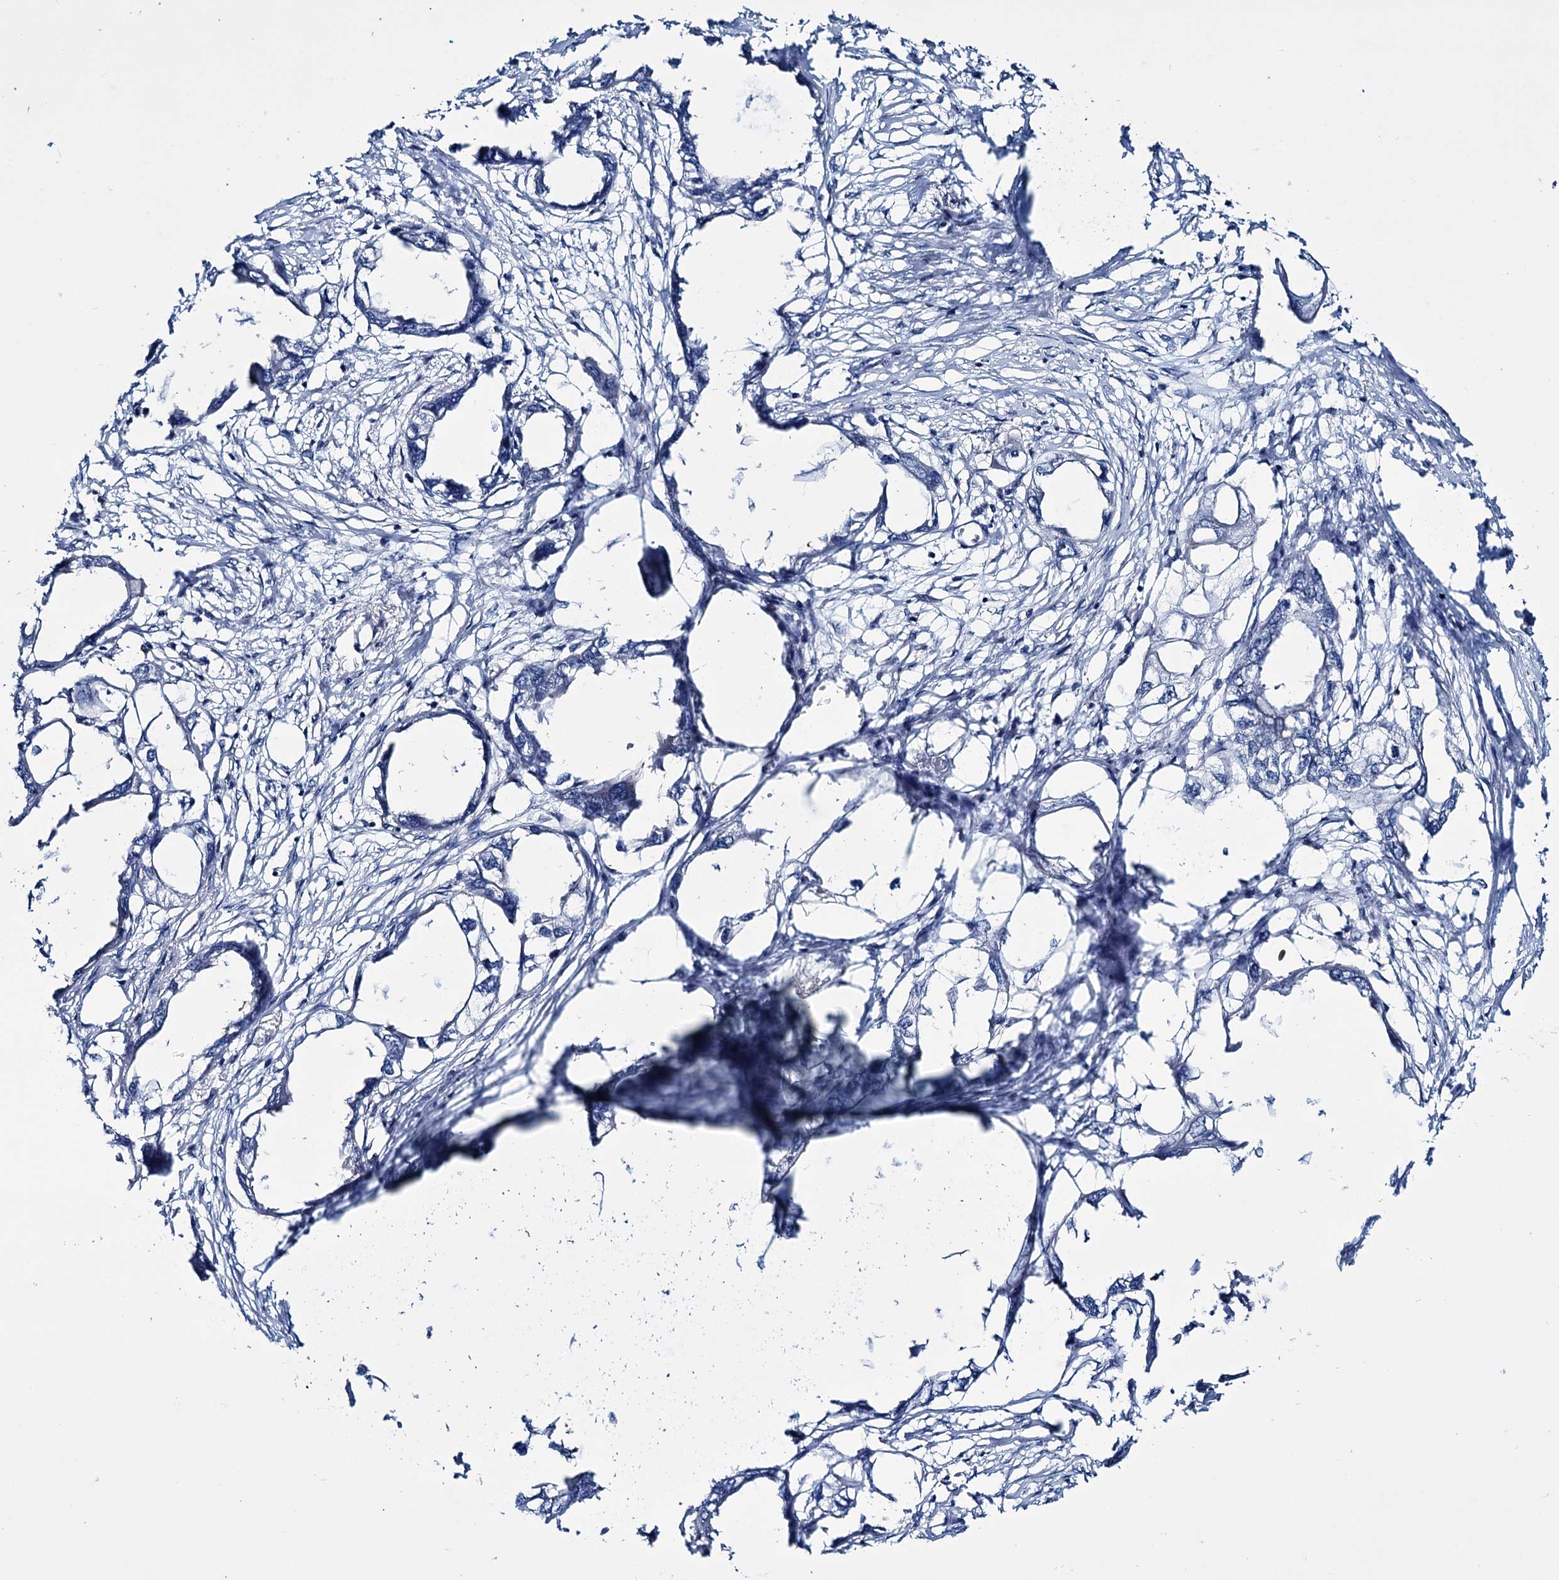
{"staining": {"intensity": "negative", "quantity": "none", "location": "none"}, "tissue": "endometrial cancer", "cell_type": "Tumor cells", "image_type": "cancer", "snomed": [{"axis": "morphology", "description": "Adenocarcinoma, NOS"}, {"axis": "morphology", "description": "Adenocarcinoma, metastatic, NOS"}, {"axis": "topography", "description": "Adipose tissue"}, {"axis": "topography", "description": "Endometrium"}], "caption": "Immunohistochemistry (IHC) micrograph of adenocarcinoma (endometrial) stained for a protein (brown), which demonstrates no staining in tumor cells.", "gene": "EYA4", "patient": {"sex": "female", "age": 67}}